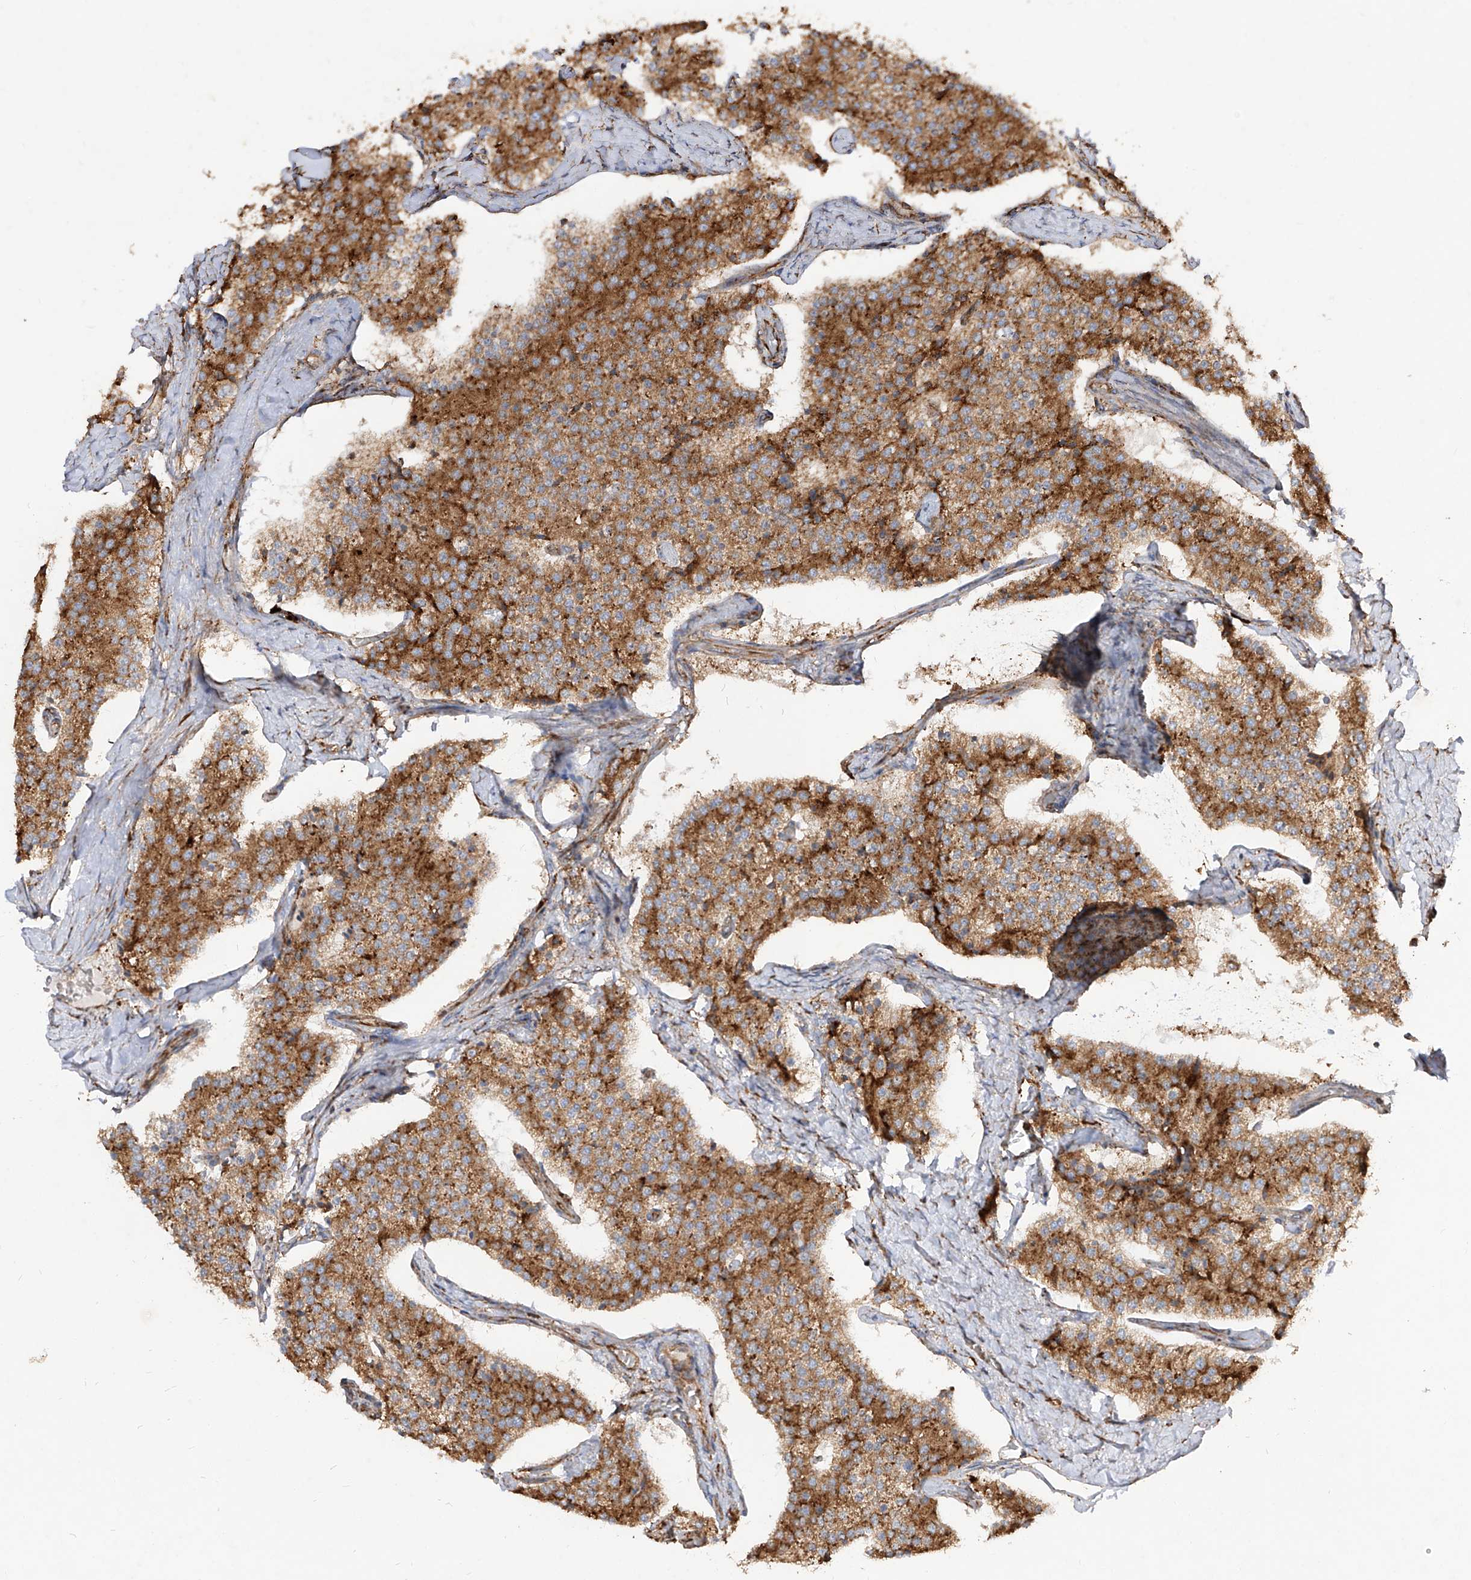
{"staining": {"intensity": "moderate", "quantity": ">75%", "location": "cytoplasmic/membranous"}, "tissue": "carcinoid", "cell_type": "Tumor cells", "image_type": "cancer", "snomed": [{"axis": "morphology", "description": "Carcinoid, malignant, NOS"}, {"axis": "topography", "description": "Colon"}], "caption": "IHC (DAB (3,3'-diaminobenzidine)) staining of carcinoid displays moderate cytoplasmic/membranous protein expression in about >75% of tumor cells.", "gene": "RPS25", "patient": {"sex": "female", "age": 52}}